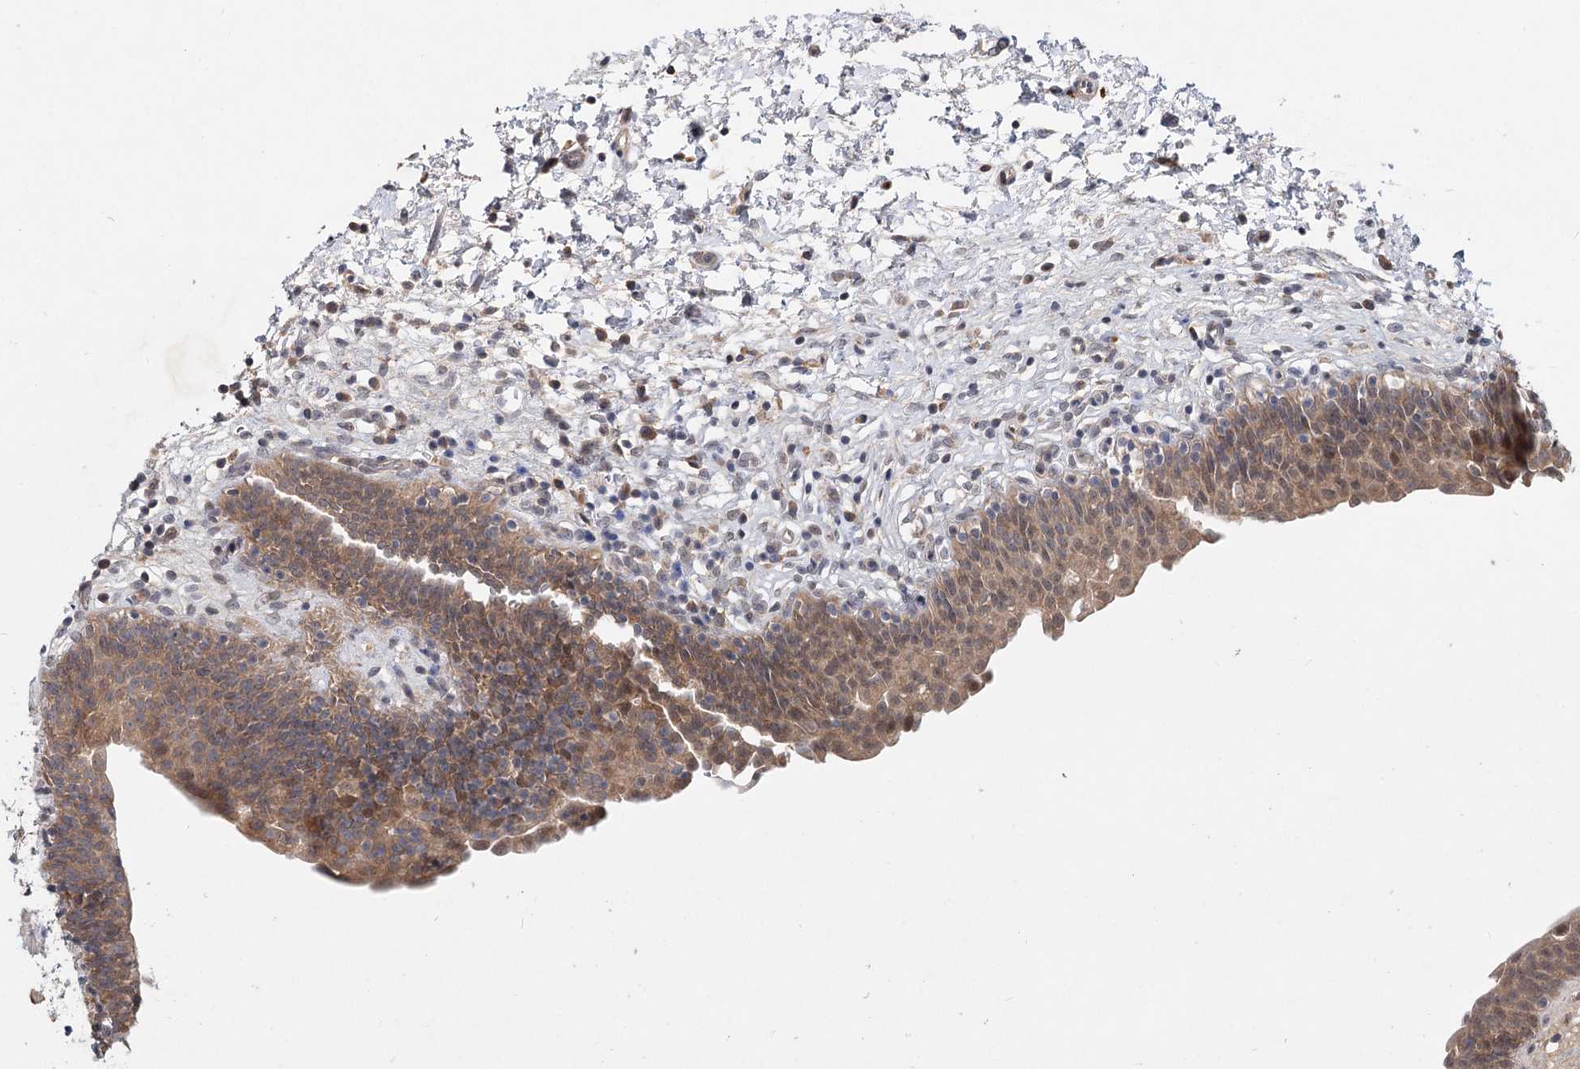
{"staining": {"intensity": "moderate", "quantity": "25%-75%", "location": "cytoplasmic/membranous,nuclear"}, "tissue": "urinary bladder", "cell_type": "Urothelial cells", "image_type": "normal", "snomed": [{"axis": "morphology", "description": "Normal tissue, NOS"}, {"axis": "topography", "description": "Urinary bladder"}], "caption": "Moderate cytoplasmic/membranous,nuclear positivity is present in approximately 25%-75% of urothelial cells in unremarkable urinary bladder. Nuclei are stained in blue.", "gene": "AP3B1", "patient": {"sex": "male", "age": 83}}